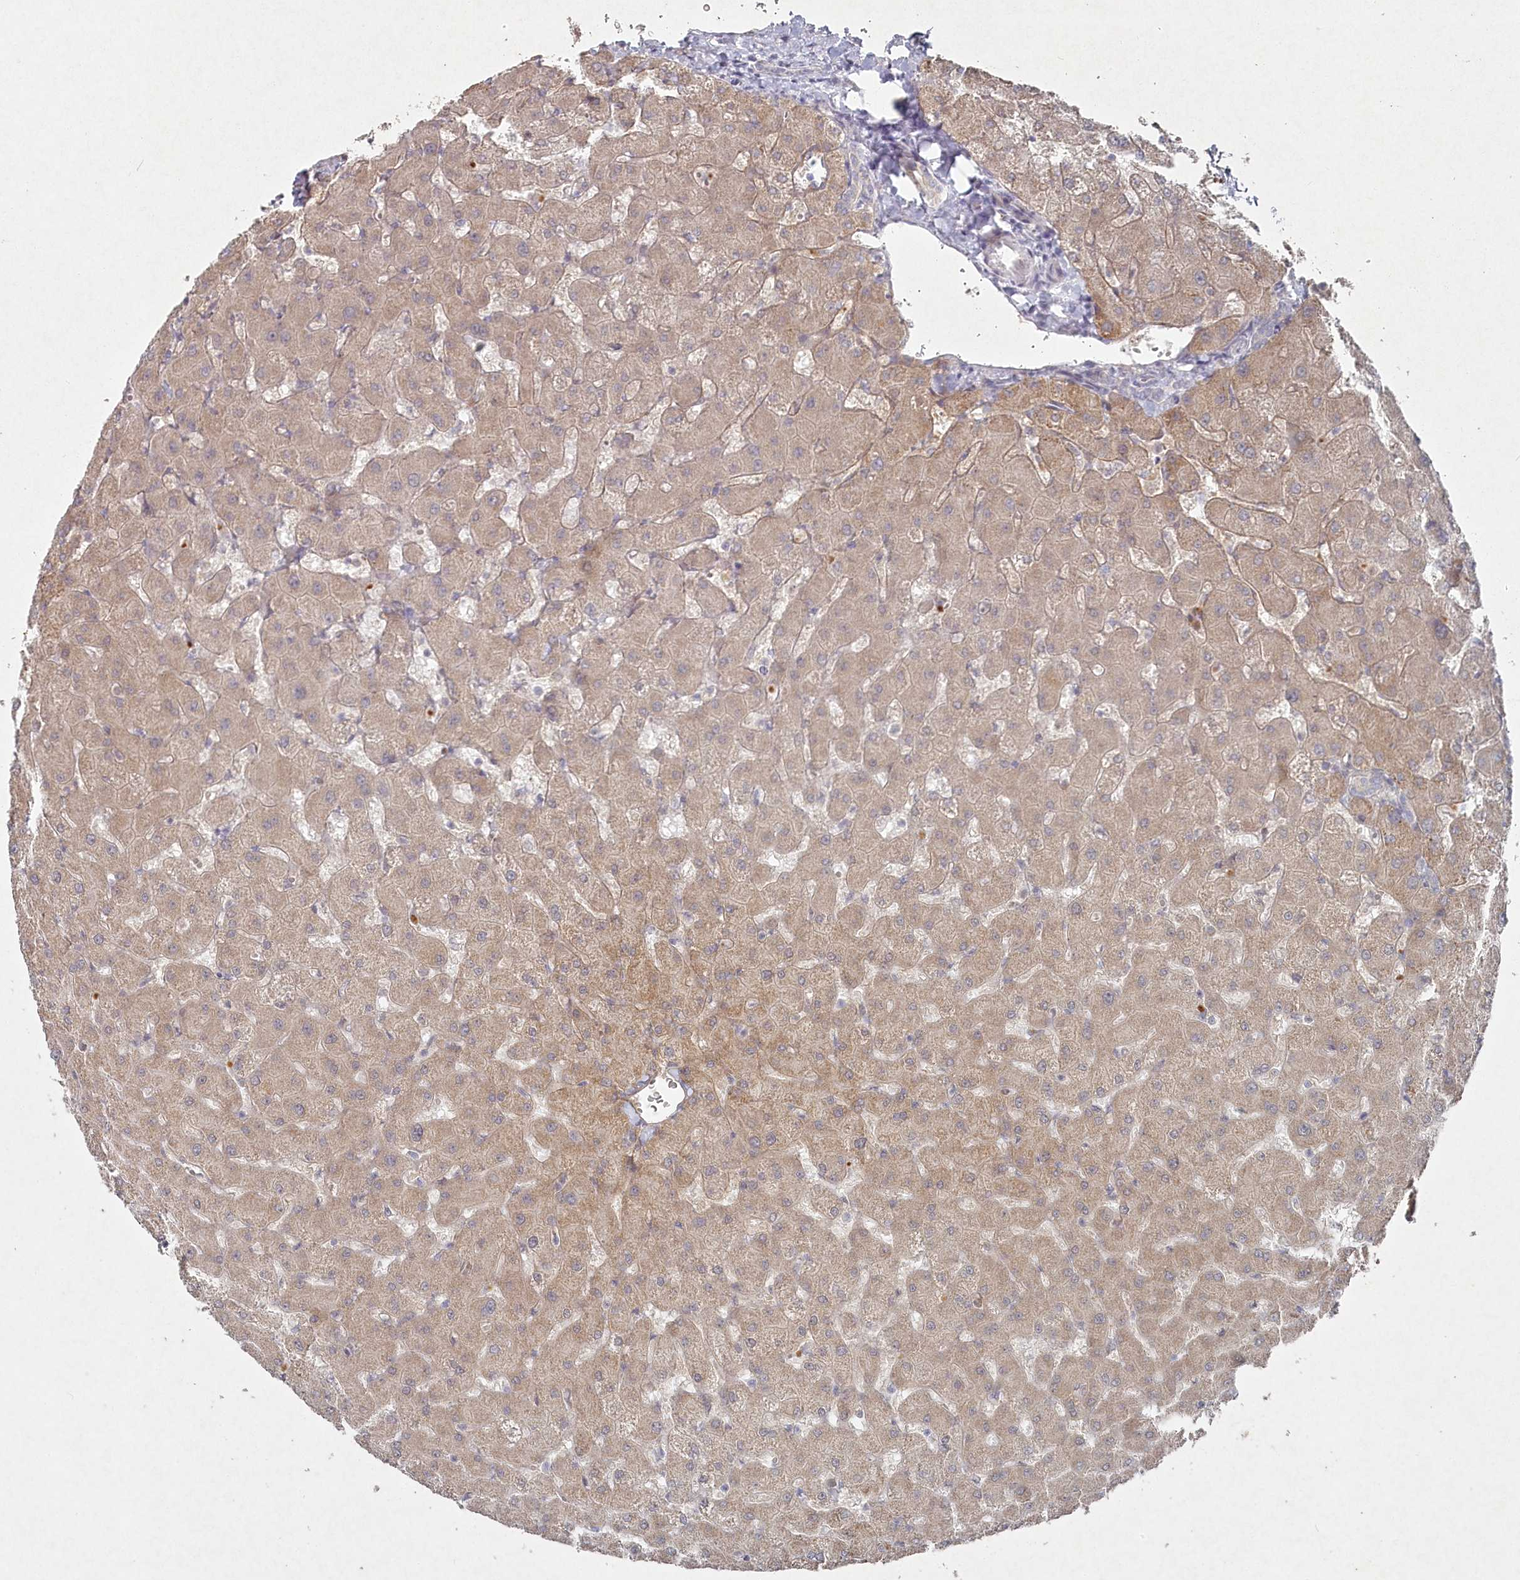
{"staining": {"intensity": "negative", "quantity": "none", "location": "none"}, "tissue": "liver", "cell_type": "Cholangiocytes", "image_type": "normal", "snomed": [{"axis": "morphology", "description": "Normal tissue, NOS"}, {"axis": "topography", "description": "Liver"}], "caption": "Immunohistochemistry of benign human liver displays no staining in cholangiocytes. (DAB (3,3'-diaminobenzidine) immunohistochemistry (IHC), high magnification).", "gene": "TGFBRAP1", "patient": {"sex": "female", "age": 63}}